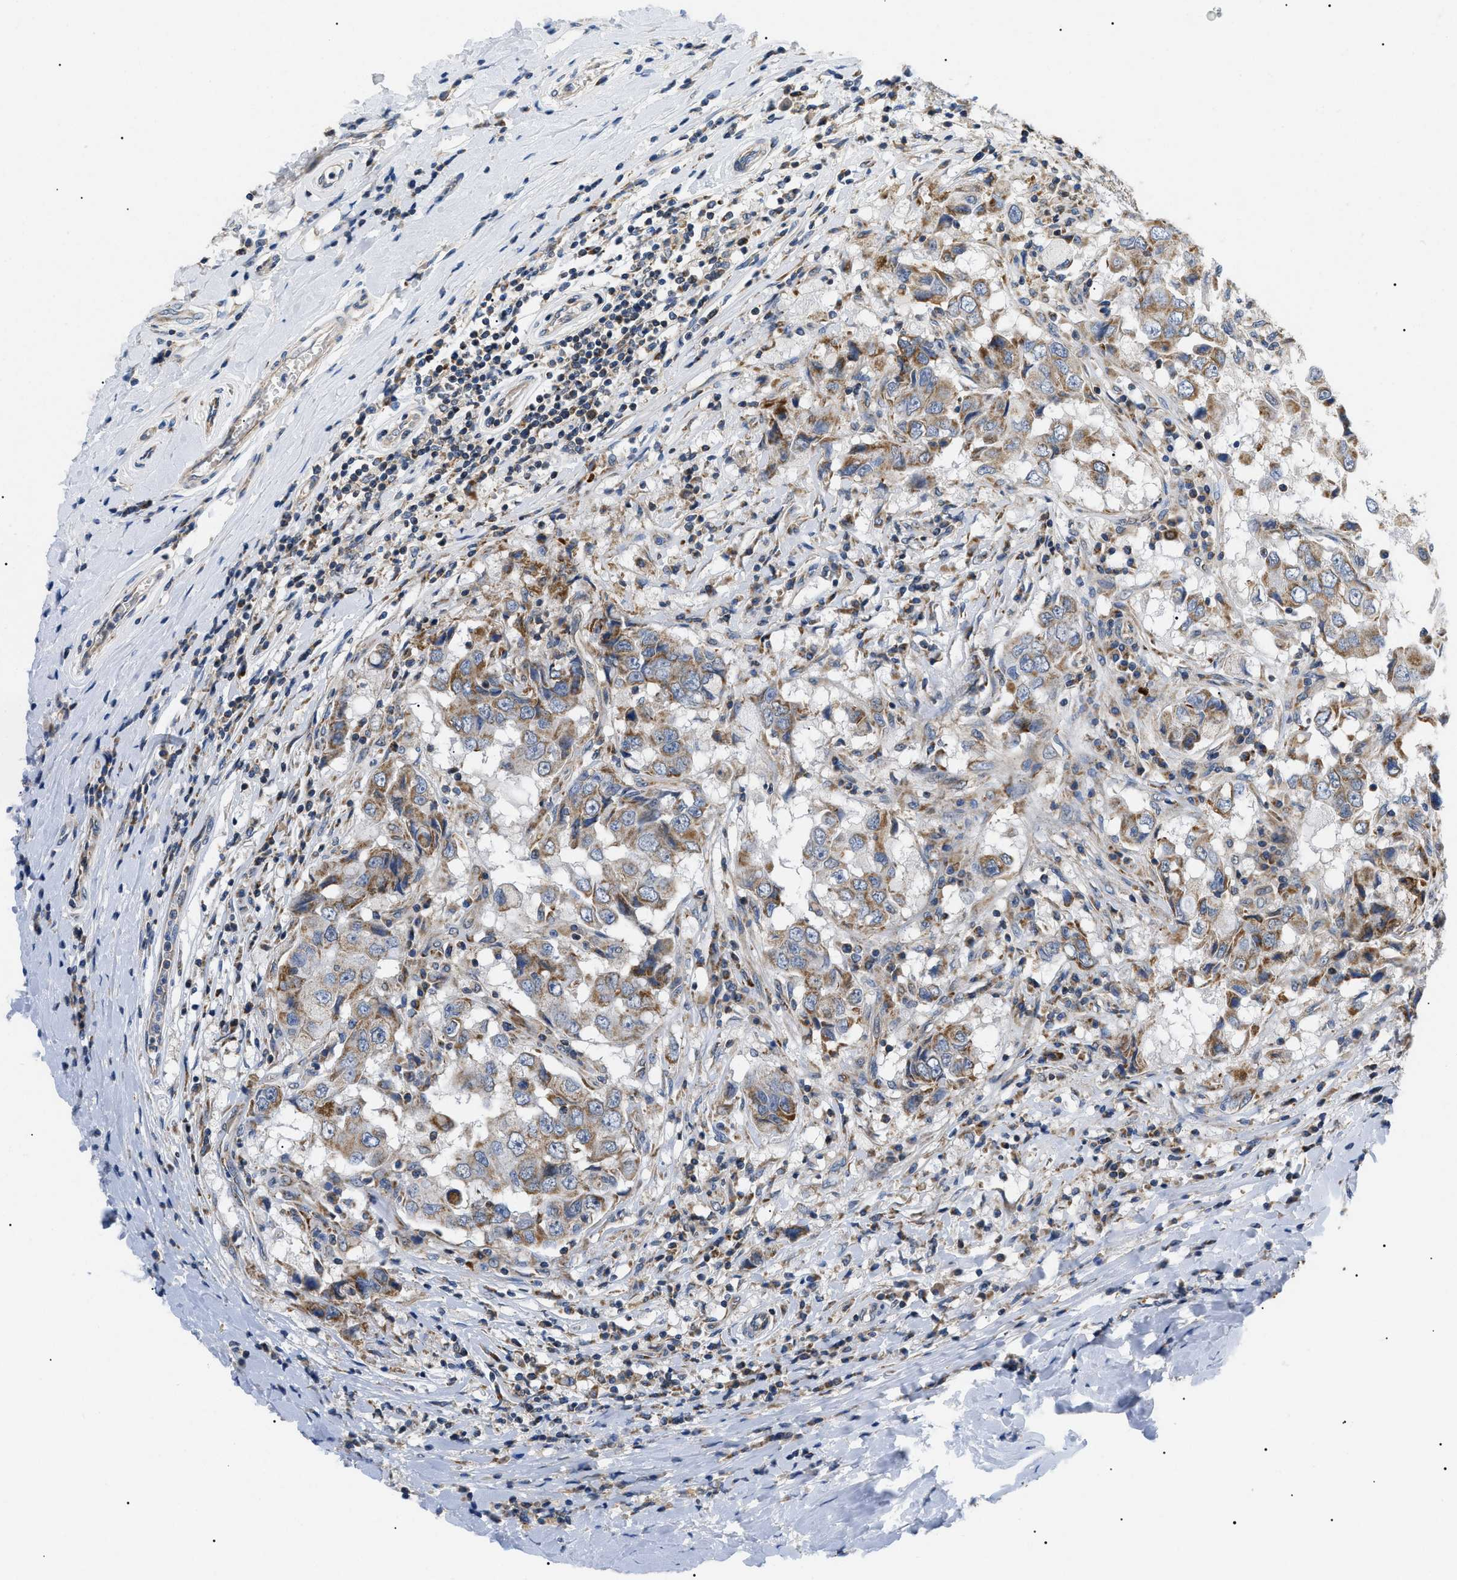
{"staining": {"intensity": "moderate", "quantity": ">75%", "location": "cytoplasmic/membranous"}, "tissue": "breast cancer", "cell_type": "Tumor cells", "image_type": "cancer", "snomed": [{"axis": "morphology", "description": "Duct carcinoma"}, {"axis": "topography", "description": "Breast"}], "caption": "Immunohistochemical staining of breast cancer reveals medium levels of moderate cytoplasmic/membranous expression in approximately >75% of tumor cells.", "gene": "TOMM6", "patient": {"sex": "female", "age": 27}}